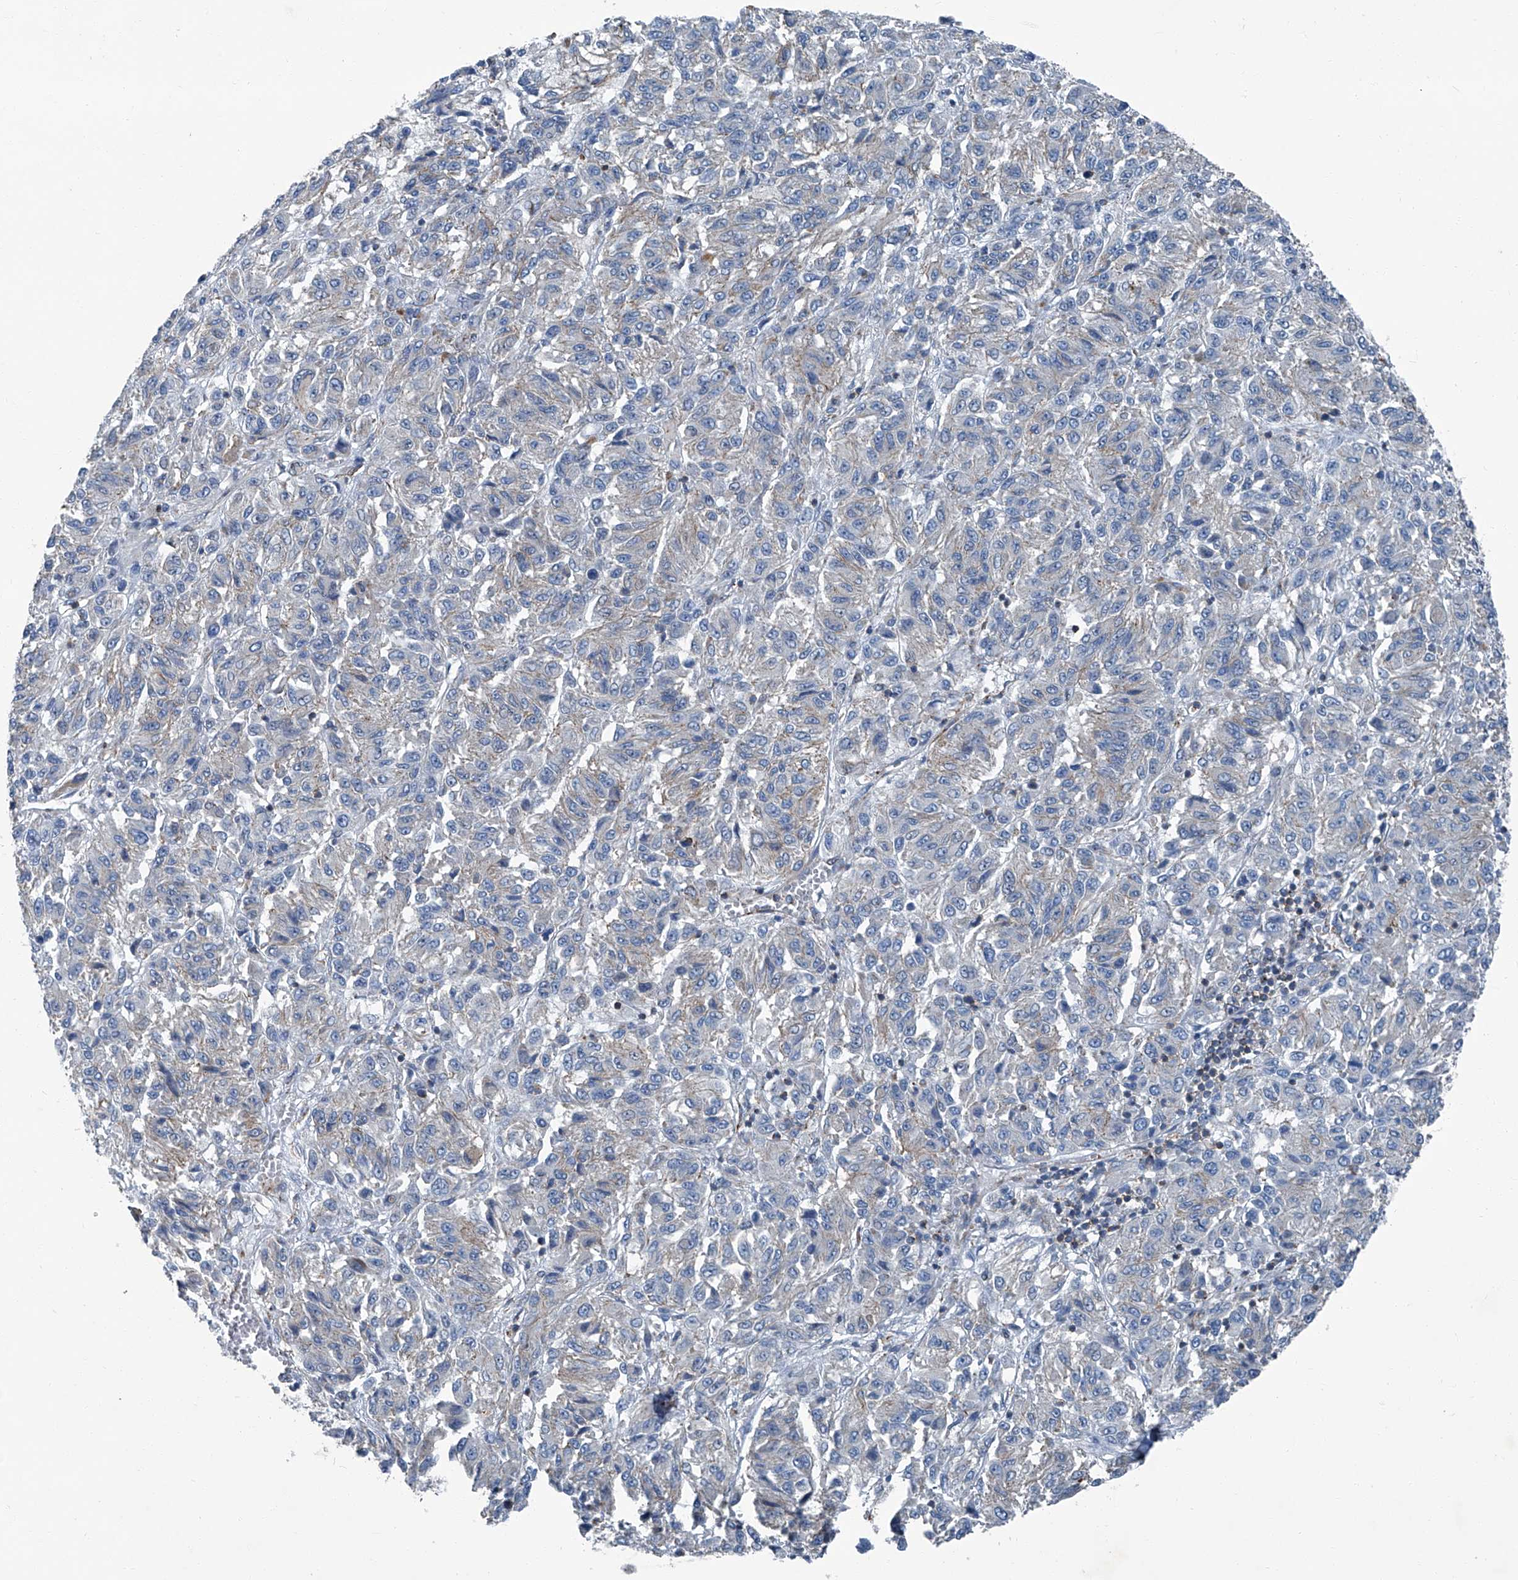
{"staining": {"intensity": "negative", "quantity": "none", "location": "none"}, "tissue": "melanoma", "cell_type": "Tumor cells", "image_type": "cancer", "snomed": [{"axis": "morphology", "description": "Malignant melanoma, Metastatic site"}, {"axis": "topography", "description": "Lung"}], "caption": "Malignant melanoma (metastatic site) stained for a protein using immunohistochemistry (IHC) demonstrates no staining tumor cells.", "gene": "SEPTIN7", "patient": {"sex": "male", "age": 64}}